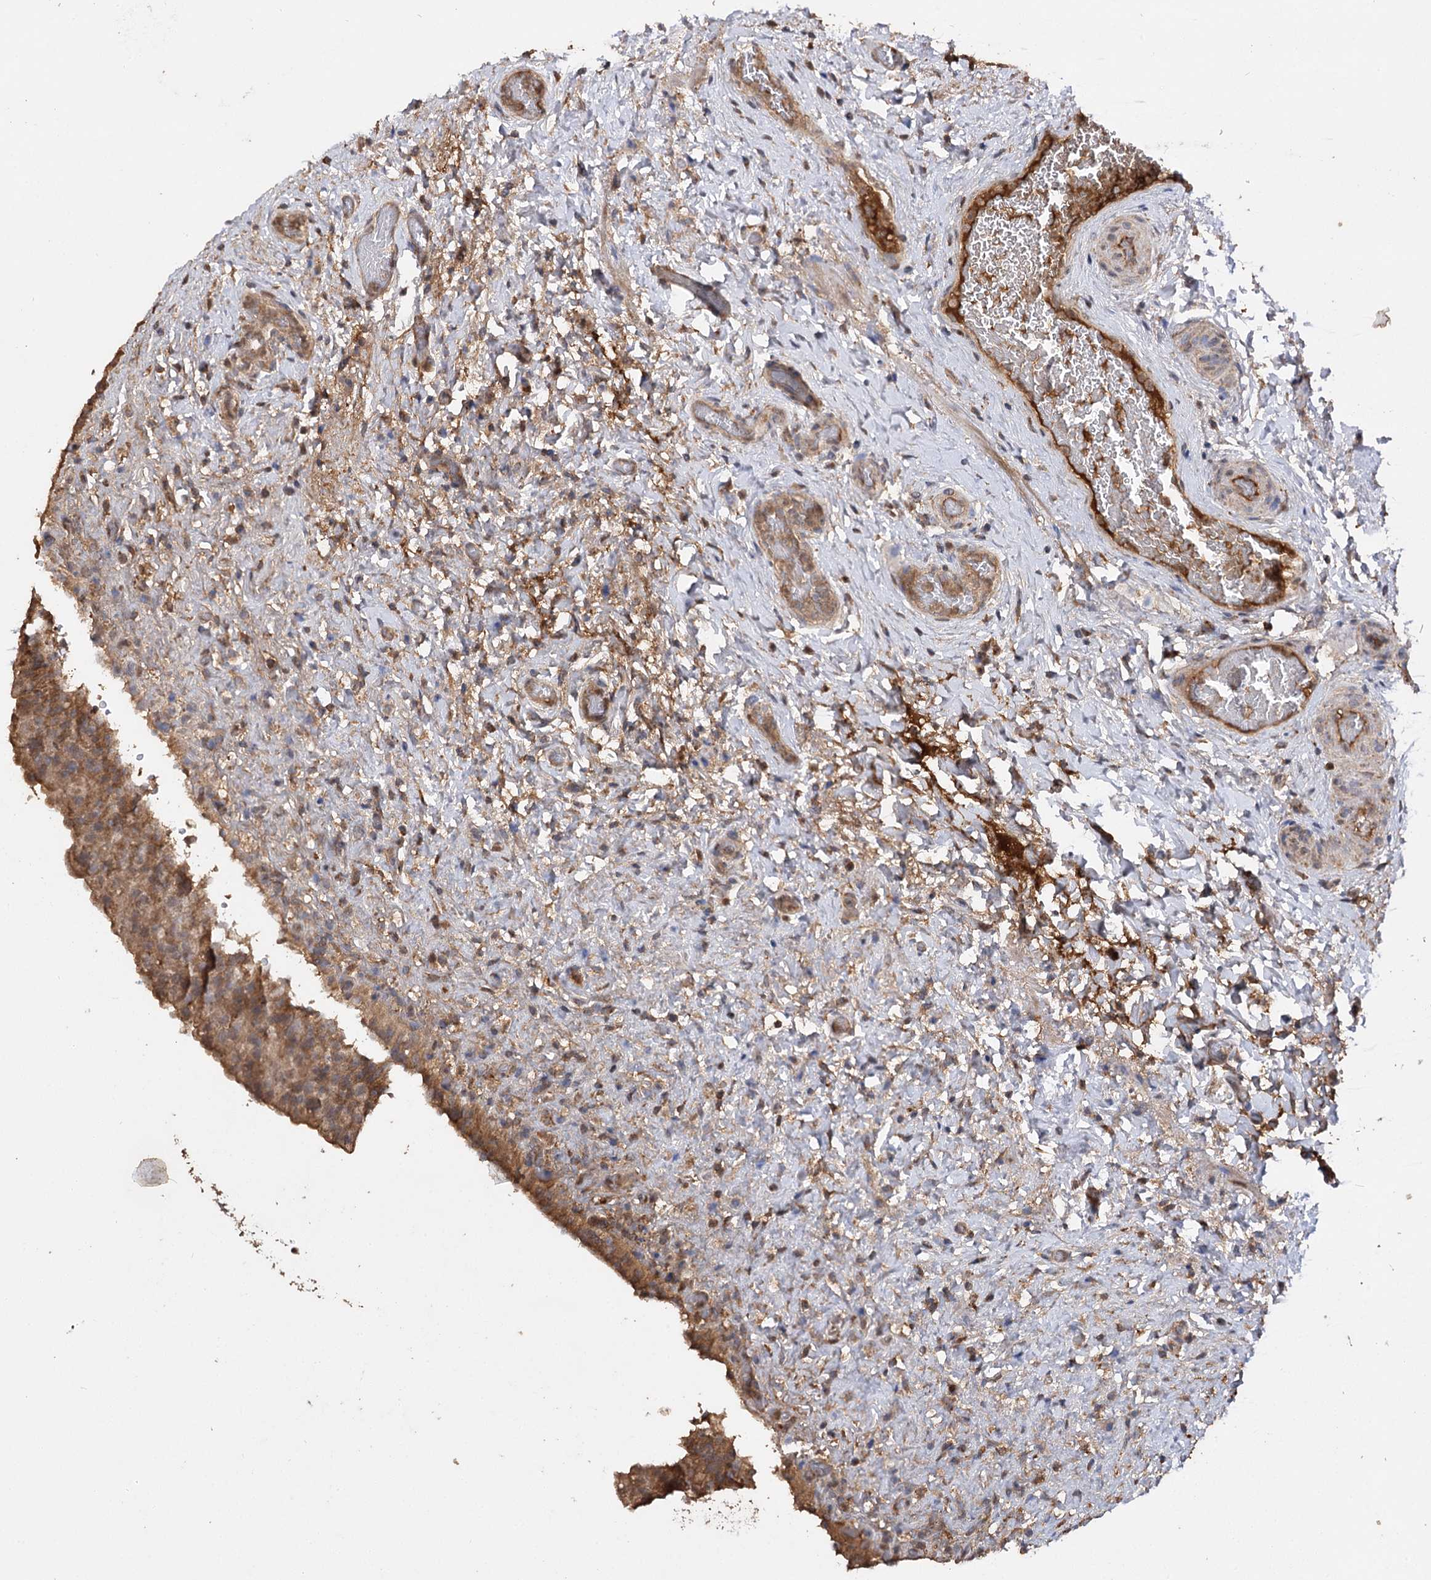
{"staining": {"intensity": "moderate", "quantity": ">75%", "location": "cytoplasmic/membranous"}, "tissue": "urinary bladder", "cell_type": "Urothelial cells", "image_type": "normal", "snomed": [{"axis": "morphology", "description": "Normal tissue, NOS"}, {"axis": "topography", "description": "Urinary bladder"}], "caption": "Protein staining of normal urinary bladder demonstrates moderate cytoplasmic/membranous positivity in about >75% of urothelial cells. (Stains: DAB in brown, nuclei in blue, Microscopy: brightfield microscopy at high magnification).", "gene": "ARL13A", "patient": {"sex": "female", "age": 27}}